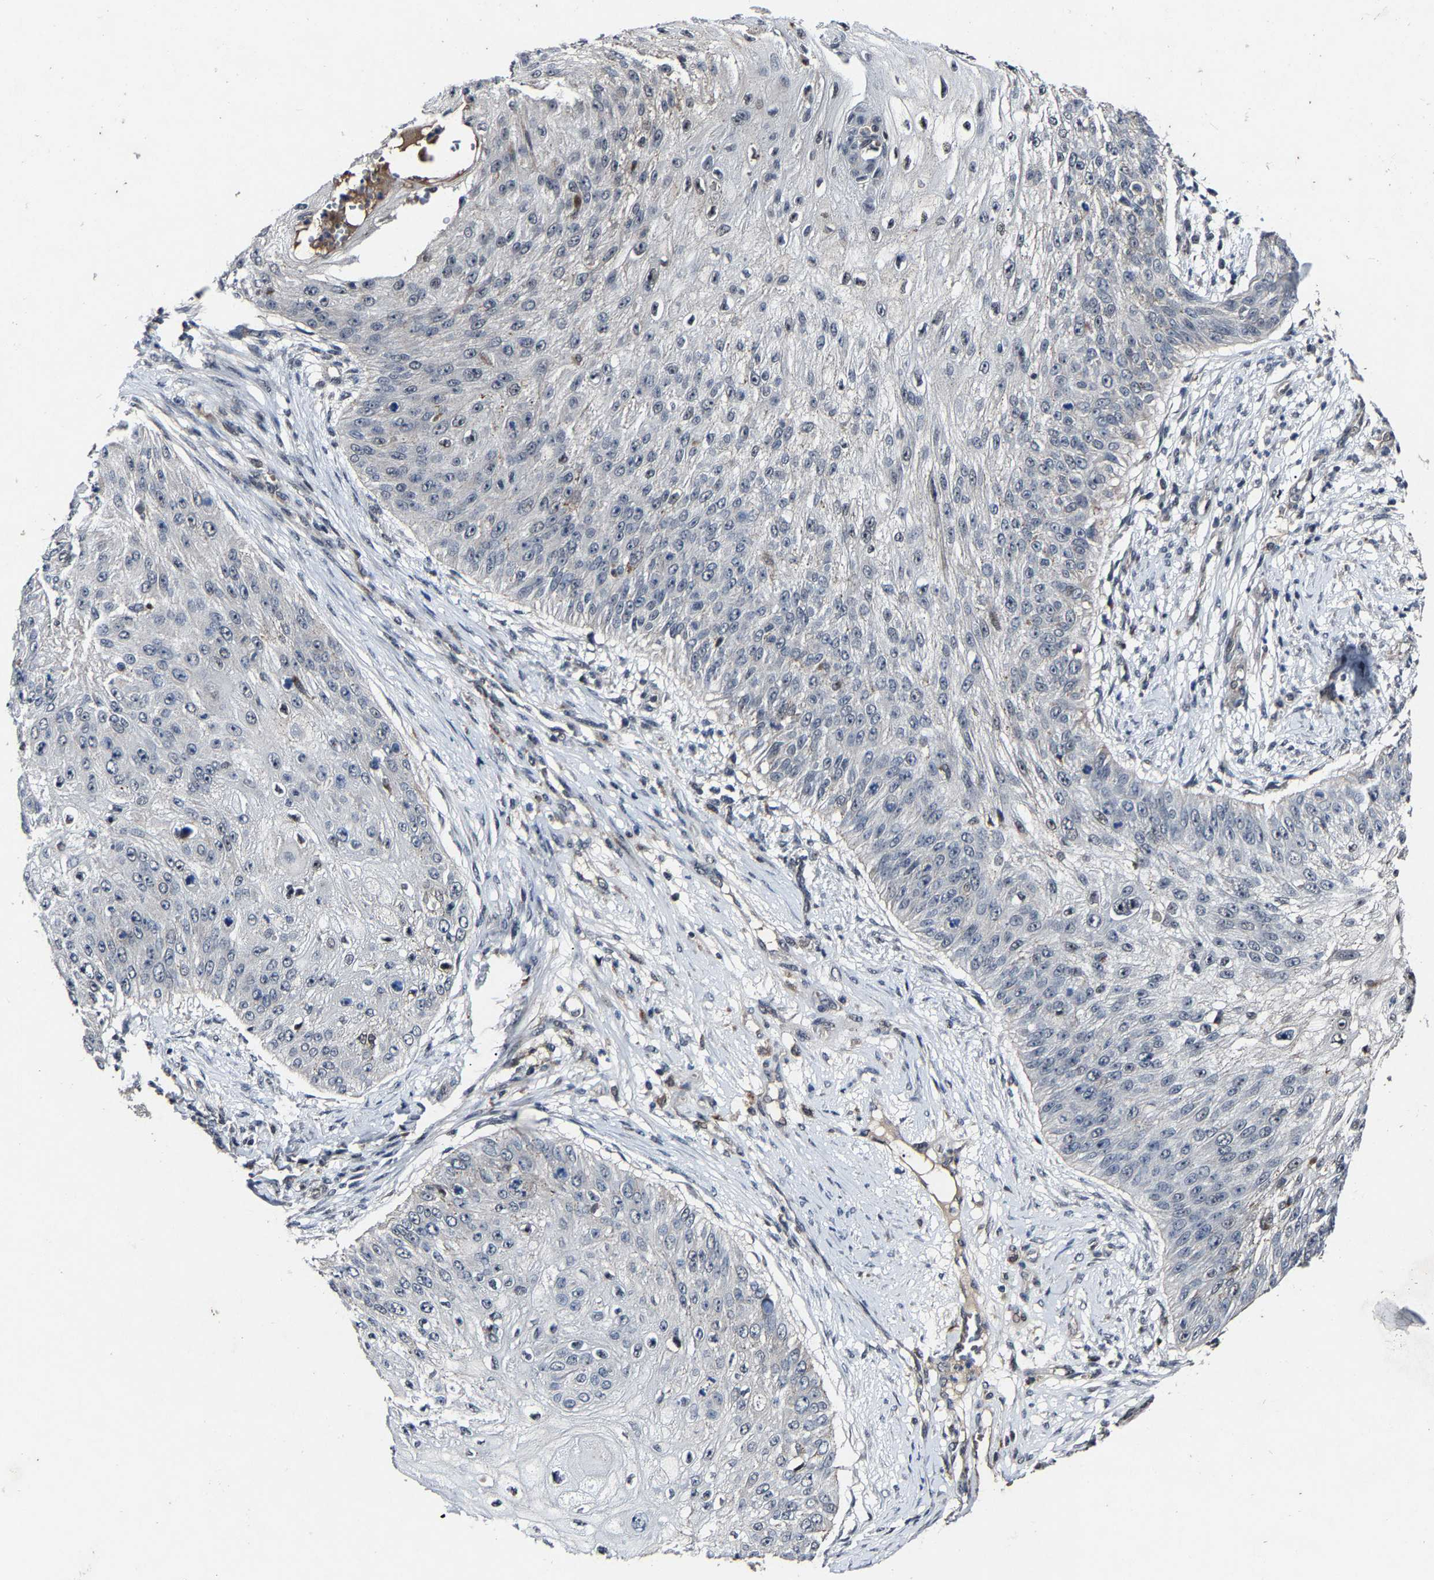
{"staining": {"intensity": "negative", "quantity": "none", "location": "none"}, "tissue": "skin cancer", "cell_type": "Tumor cells", "image_type": "cancer", "snomed": [{"axis": "morphology", "description": "Squamous cell carcinoma, NOS"}, {"axis": "topography", "description": "Skin"}], "caption": "Skin cancer was stained to show a protein in brown. There is no significant staining in tumor cells. (DAB immunohistochemistry (IHC) visualized using brightfield microscopy, high magnification).", "gene": "LSM8", "patient": {"sex": "female", "age": 80}}